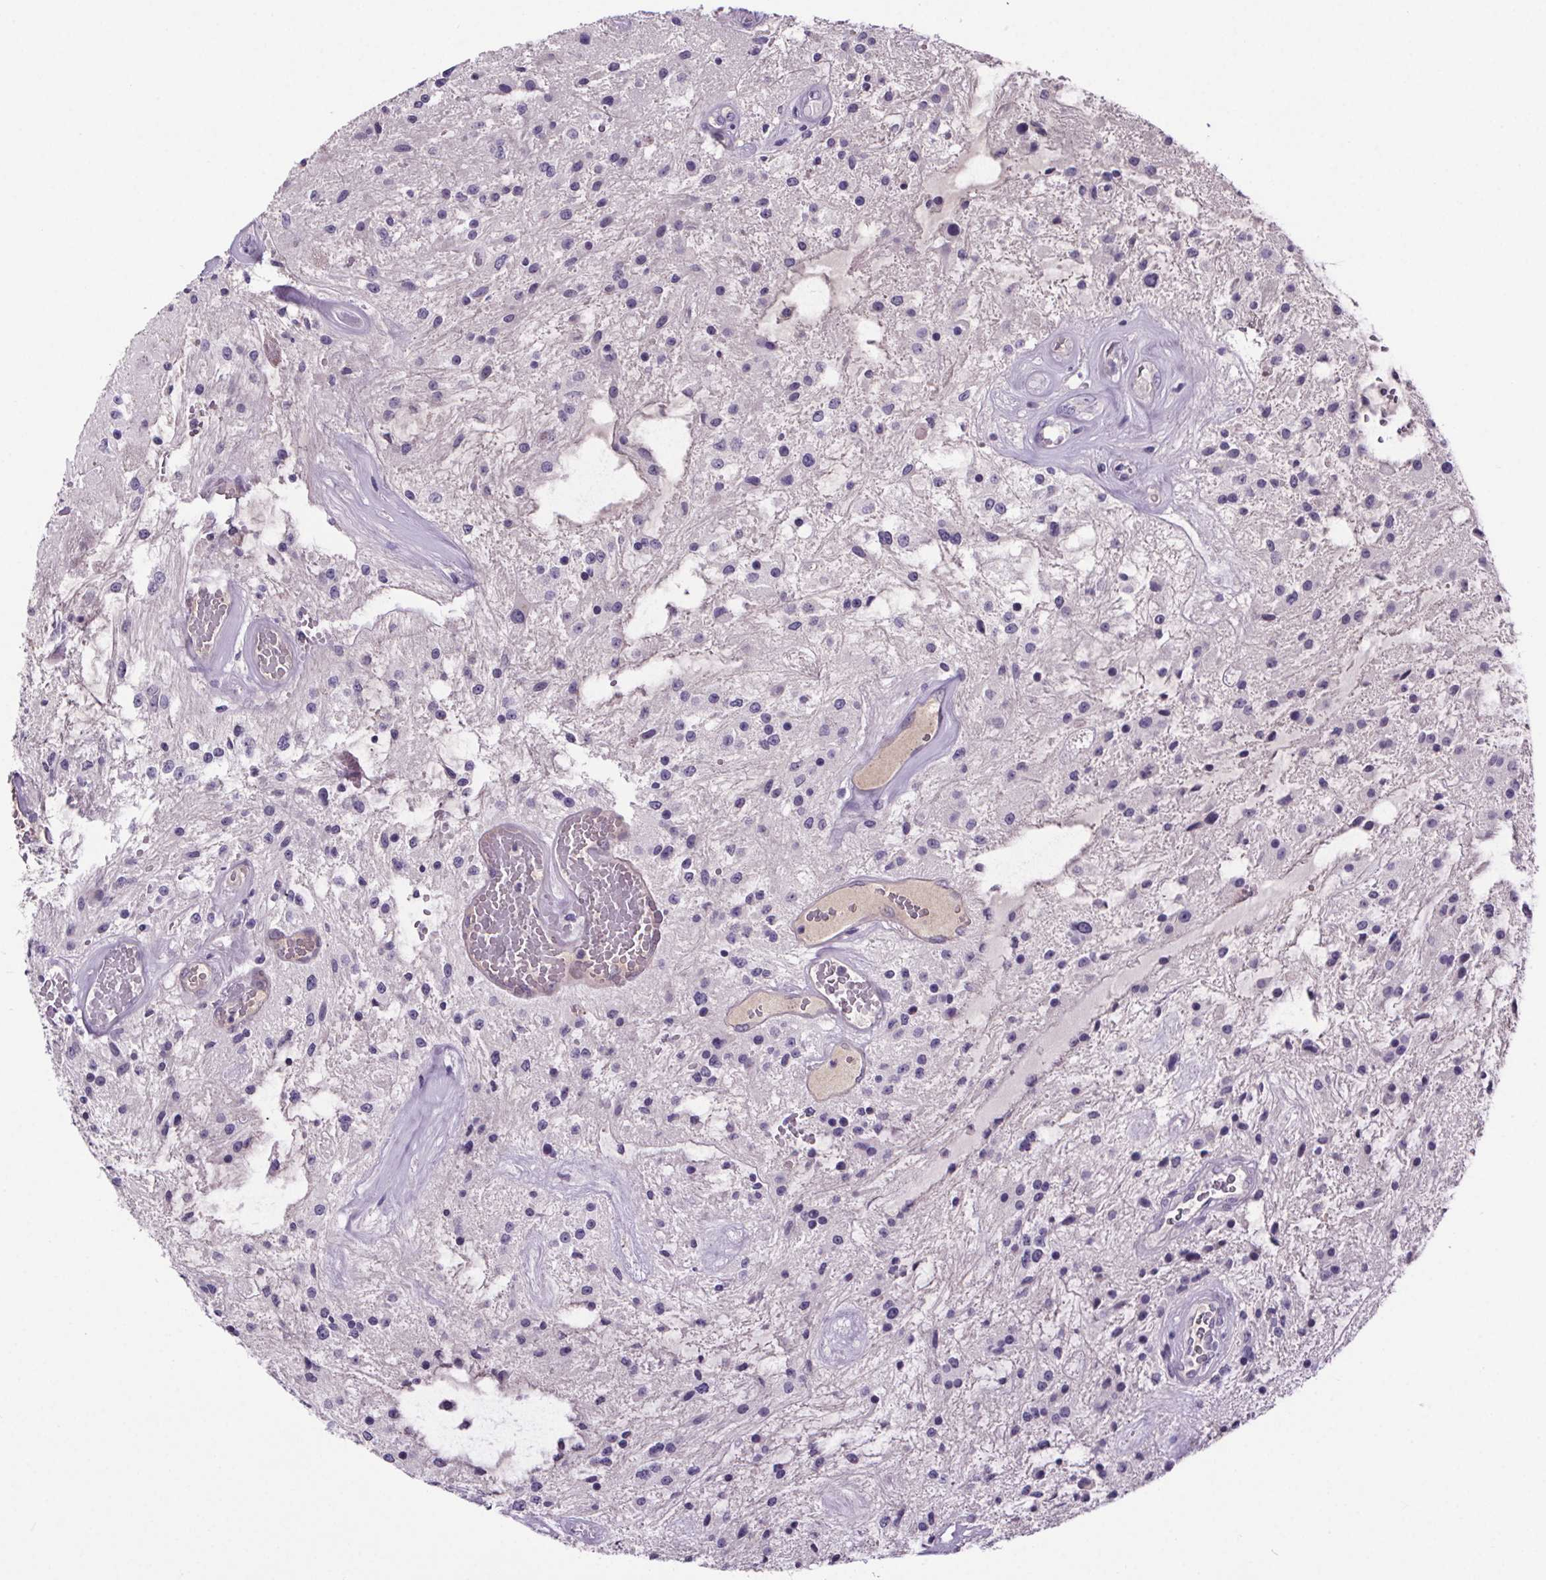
{"staining": {"intensity": "negative", "quantity": "none", "location": "none"}, "tissue": "glioma", "cell_type": "Tumor cells", "image_type": "cancer", "snomed": [{"axis": "morphology", "description": "Glioma, malignant, Low grade"}, {"axis": "topography", "description": "Cerebellum"}], "caption": "This is an IHC micrograph of malignant low-grade glioma. There is no positivity in tumor cells.", "gene": "CUBN", "patient": {"sex": "female", "age": 14}}